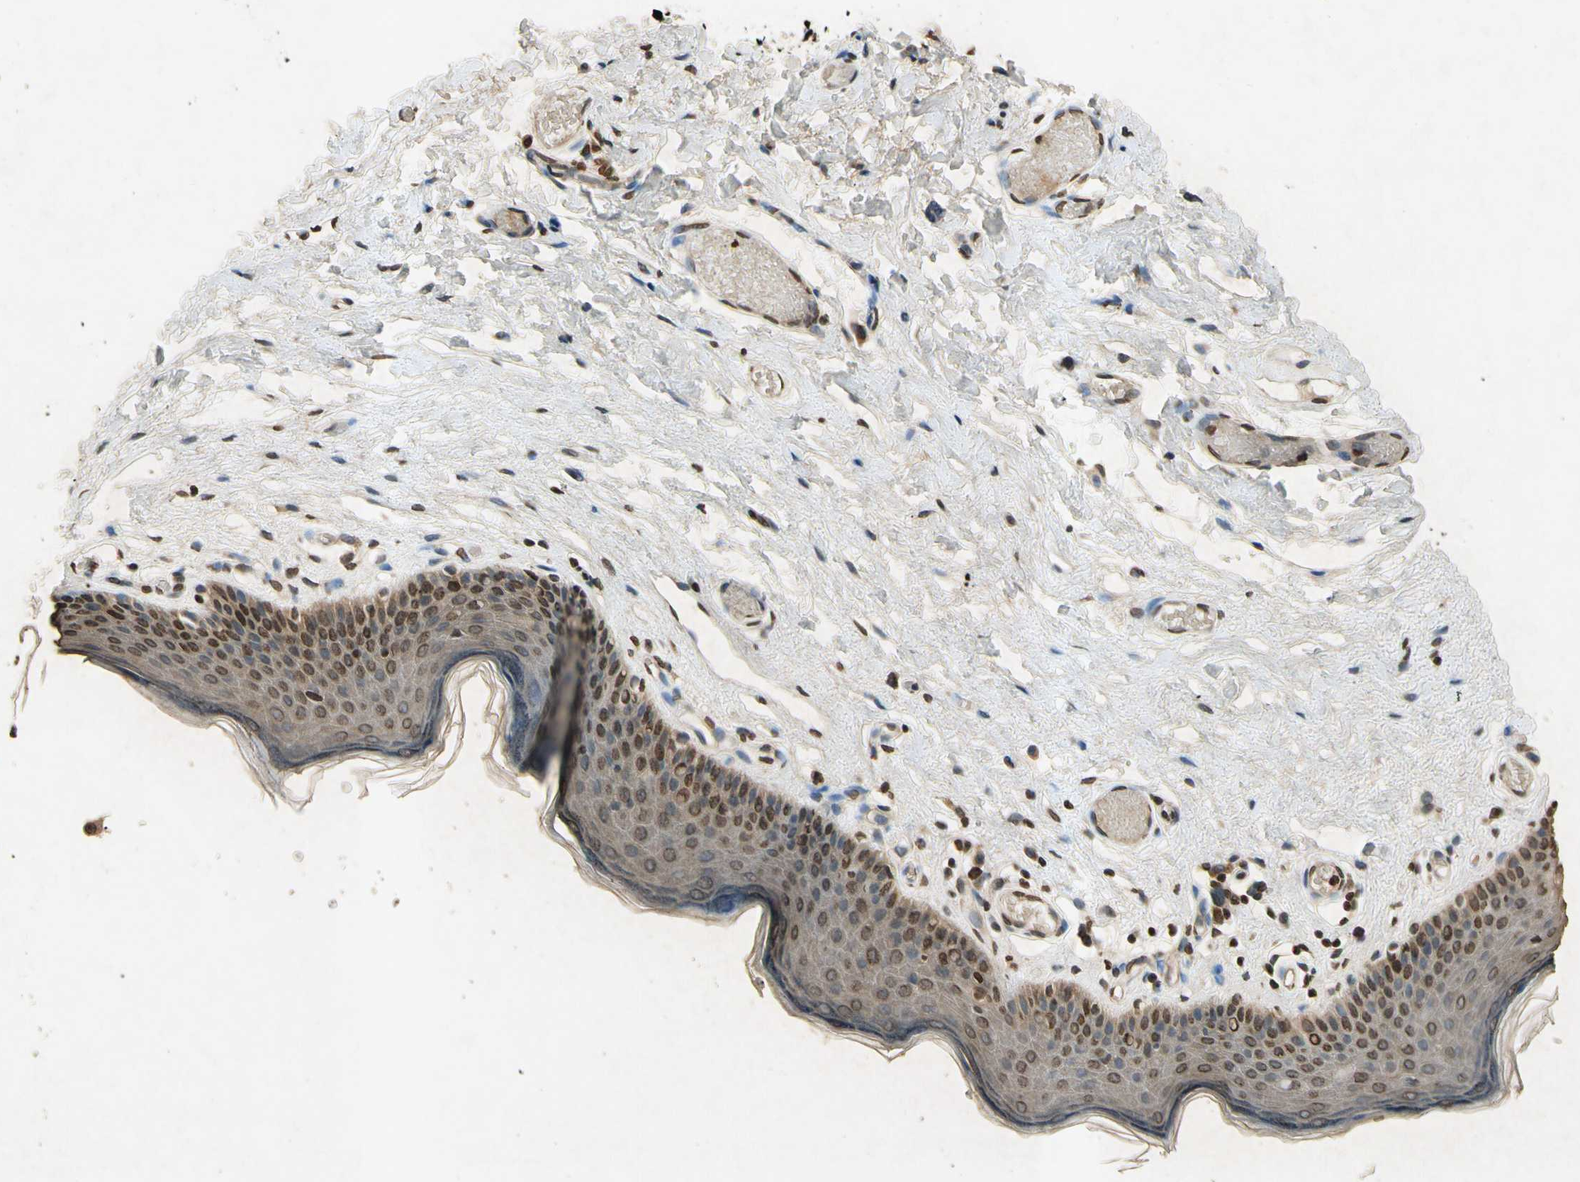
{"staining": {"intensity": "weak", "quantity": "25%-75%", "location": "cytoplasmic/membranous,nuclear"}, "tissue": "skin", "cell_type": "Epidermal cells", "image_type": "normal", "snomed": [{"axis": "morphology", "description": "Normal tissue, NOS"}, {"axis": "morphology", "description": "Inflammation, NOS"}, {"axis": "topography", "description": "Vulva"}], "caption": "IHC image of normal skin: skin stained using IHC exhibits low levels of weak protein expression localized specifically in the cytoplasmic/membranous,nuclear of epidermal cells, appearing as a cytoplasmic/membranous,nuclear brown color.", "gene": "HOXB3", "patient": {"sex": "female", "age": 84}}